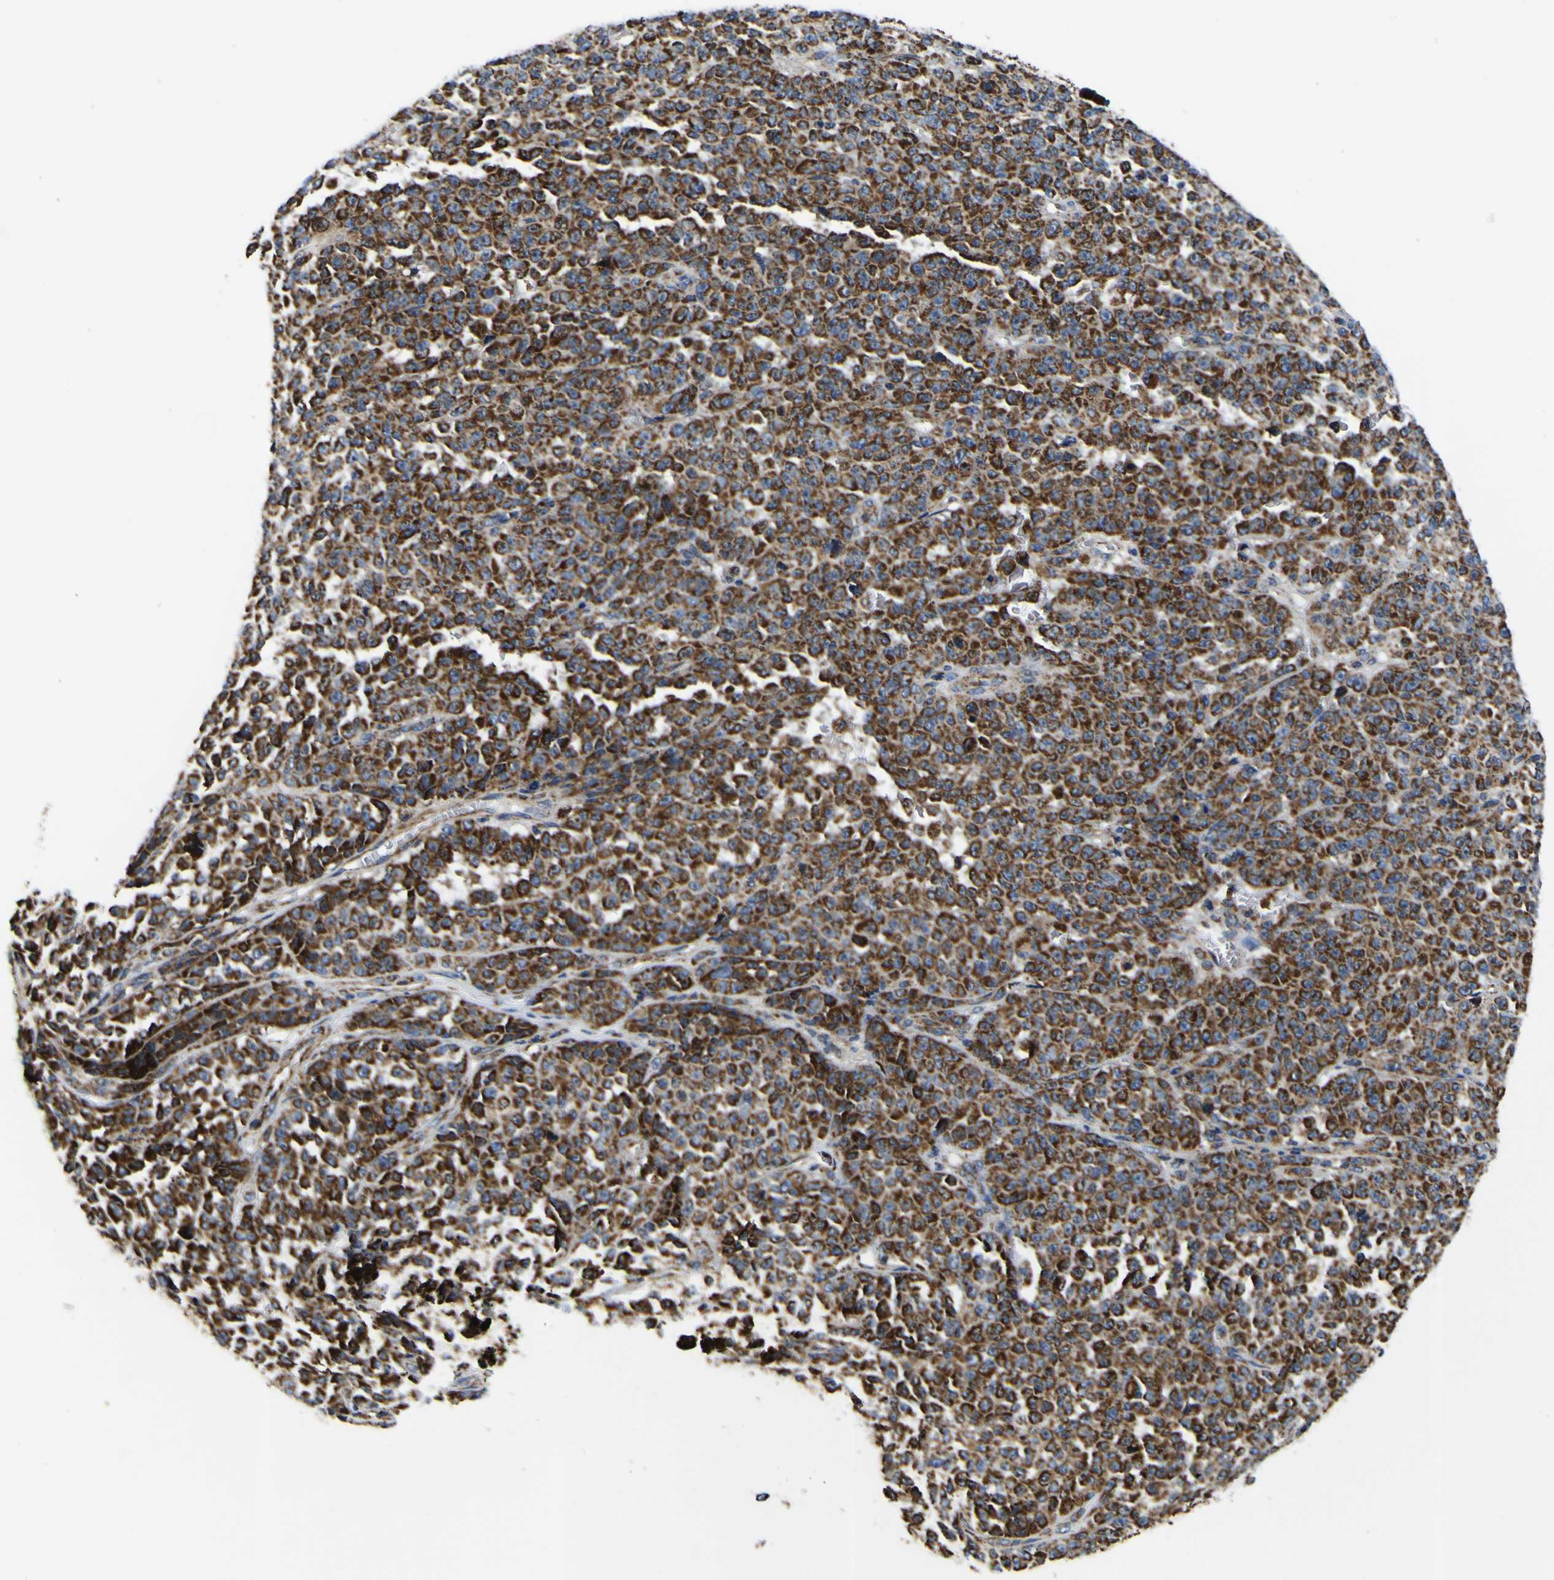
{"staining": {"intensity": "strong", "quantity": ">75%", "location": "cytoplasmic/membranous"}, "tissue": "melanoma", "cell_type": "Tumor cells", "image_type": "cancer", "snomed": [{"axis": "morphology", "description": "Malignant melanoma, NOS"}, {"axis": "topography", "description": "Skin"}], "caption": "The image displays immunohistochemical staining of malignant melanoma. There is strong cytoplasmic/membranous staining is appreciated in approximately >75% of tumor cells. The staining was performed using DAB (3,3'-diaminobenzidine), with brown indicating positive protein expression. Nuclei are stained blue with hematoxylin.", "gene": "PTRH2", "patient": {"sex": "female", "age": 82}}